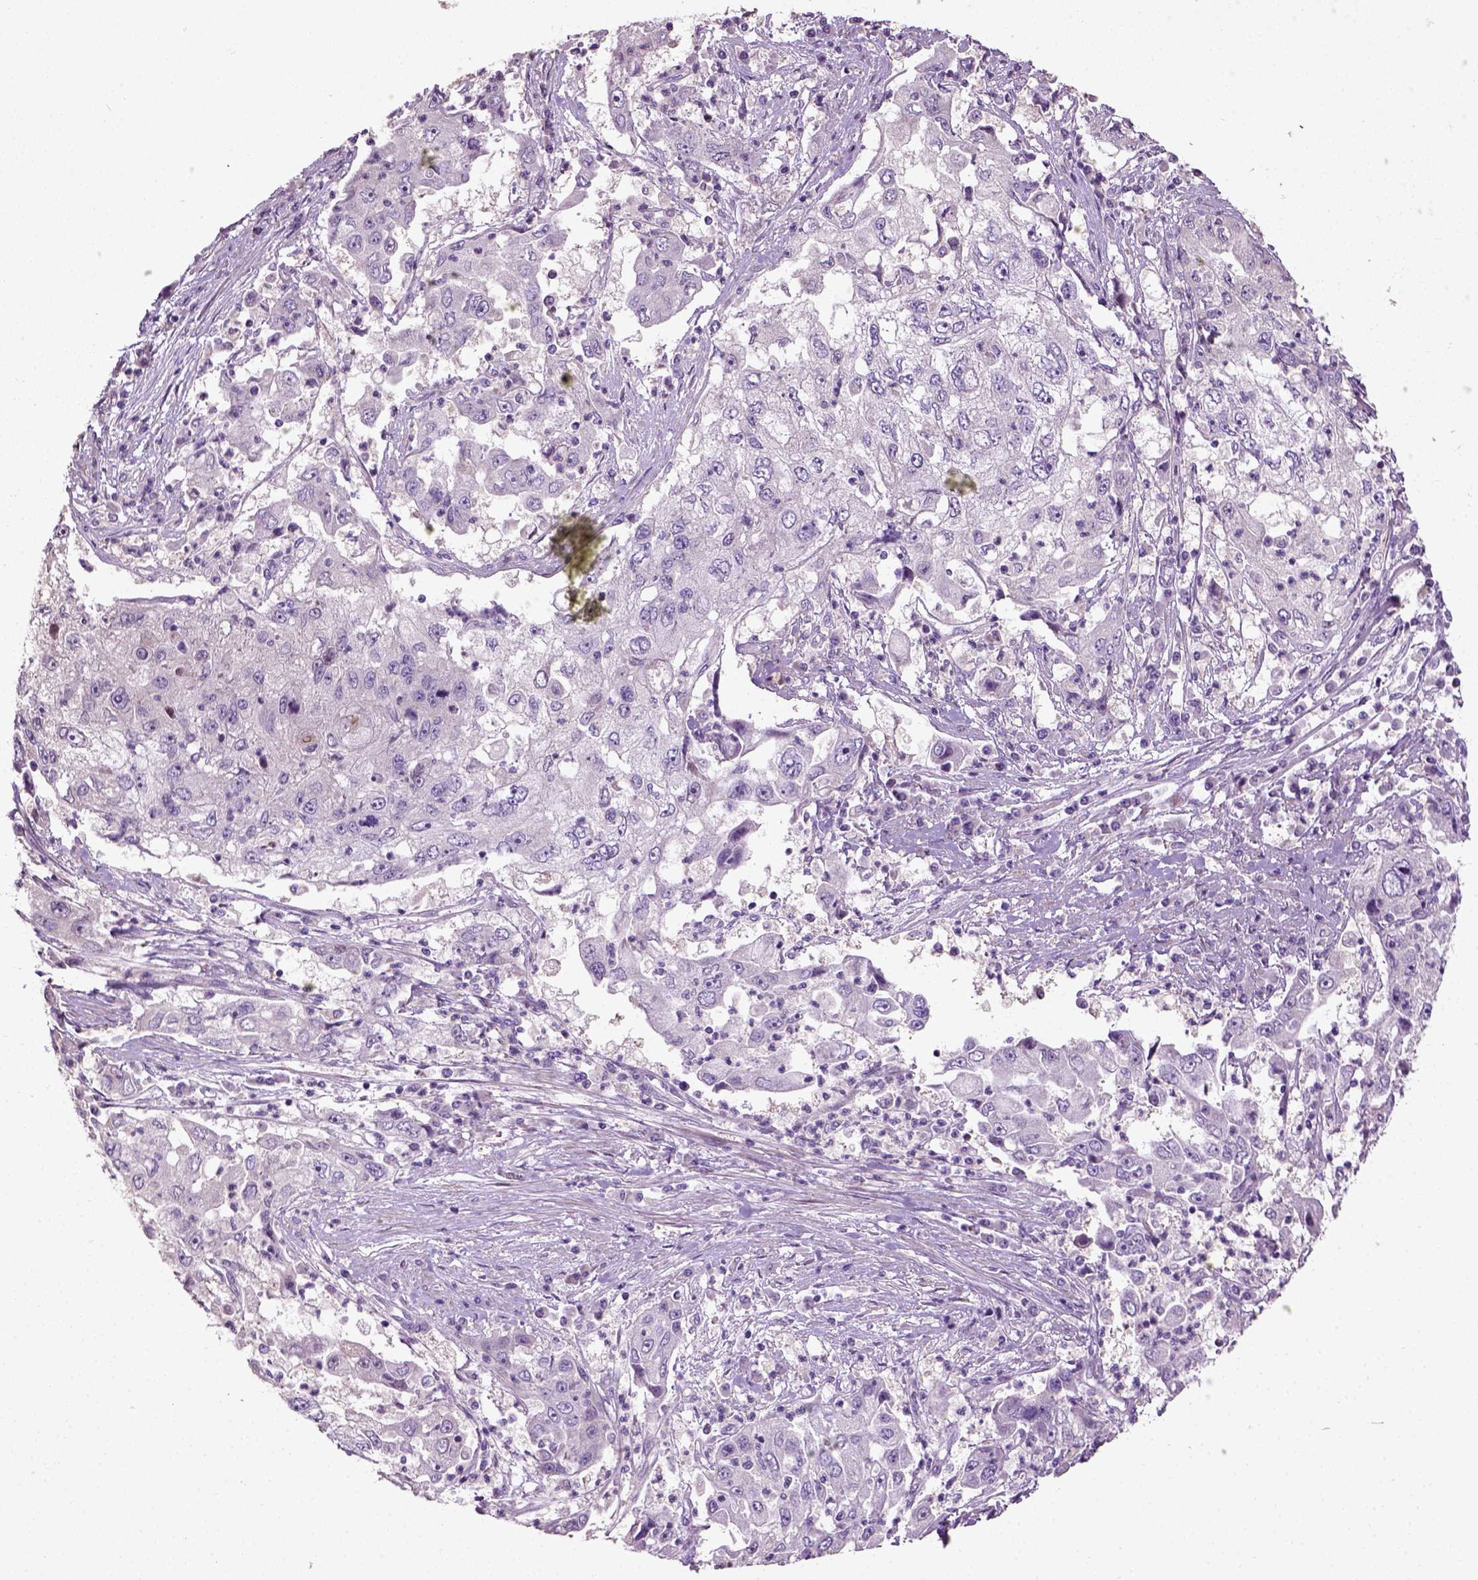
{"staining": {"intensity": "negative", "quantity": "none", "location": "none"}, "tissue": "cervical cancer", "cell_type": "Tumor cells", "image_type": "cancer", "snomed": [{"axis": "morphology", "description": "Squamous cell carcinoma, NOS"}, {"axis": "topography", "description": "Cervix"}], "caption": "Immunohistochemistry (IHC) micrograph of neoplastic tissue: human squamous cell carcinoma (cervical) stained with DAB (3,3'-diaminobenzidine) reveals no significant protein staining in tumor cells.", "gene": "PKP3", "patient": {"sex": "female", "age": 36}}